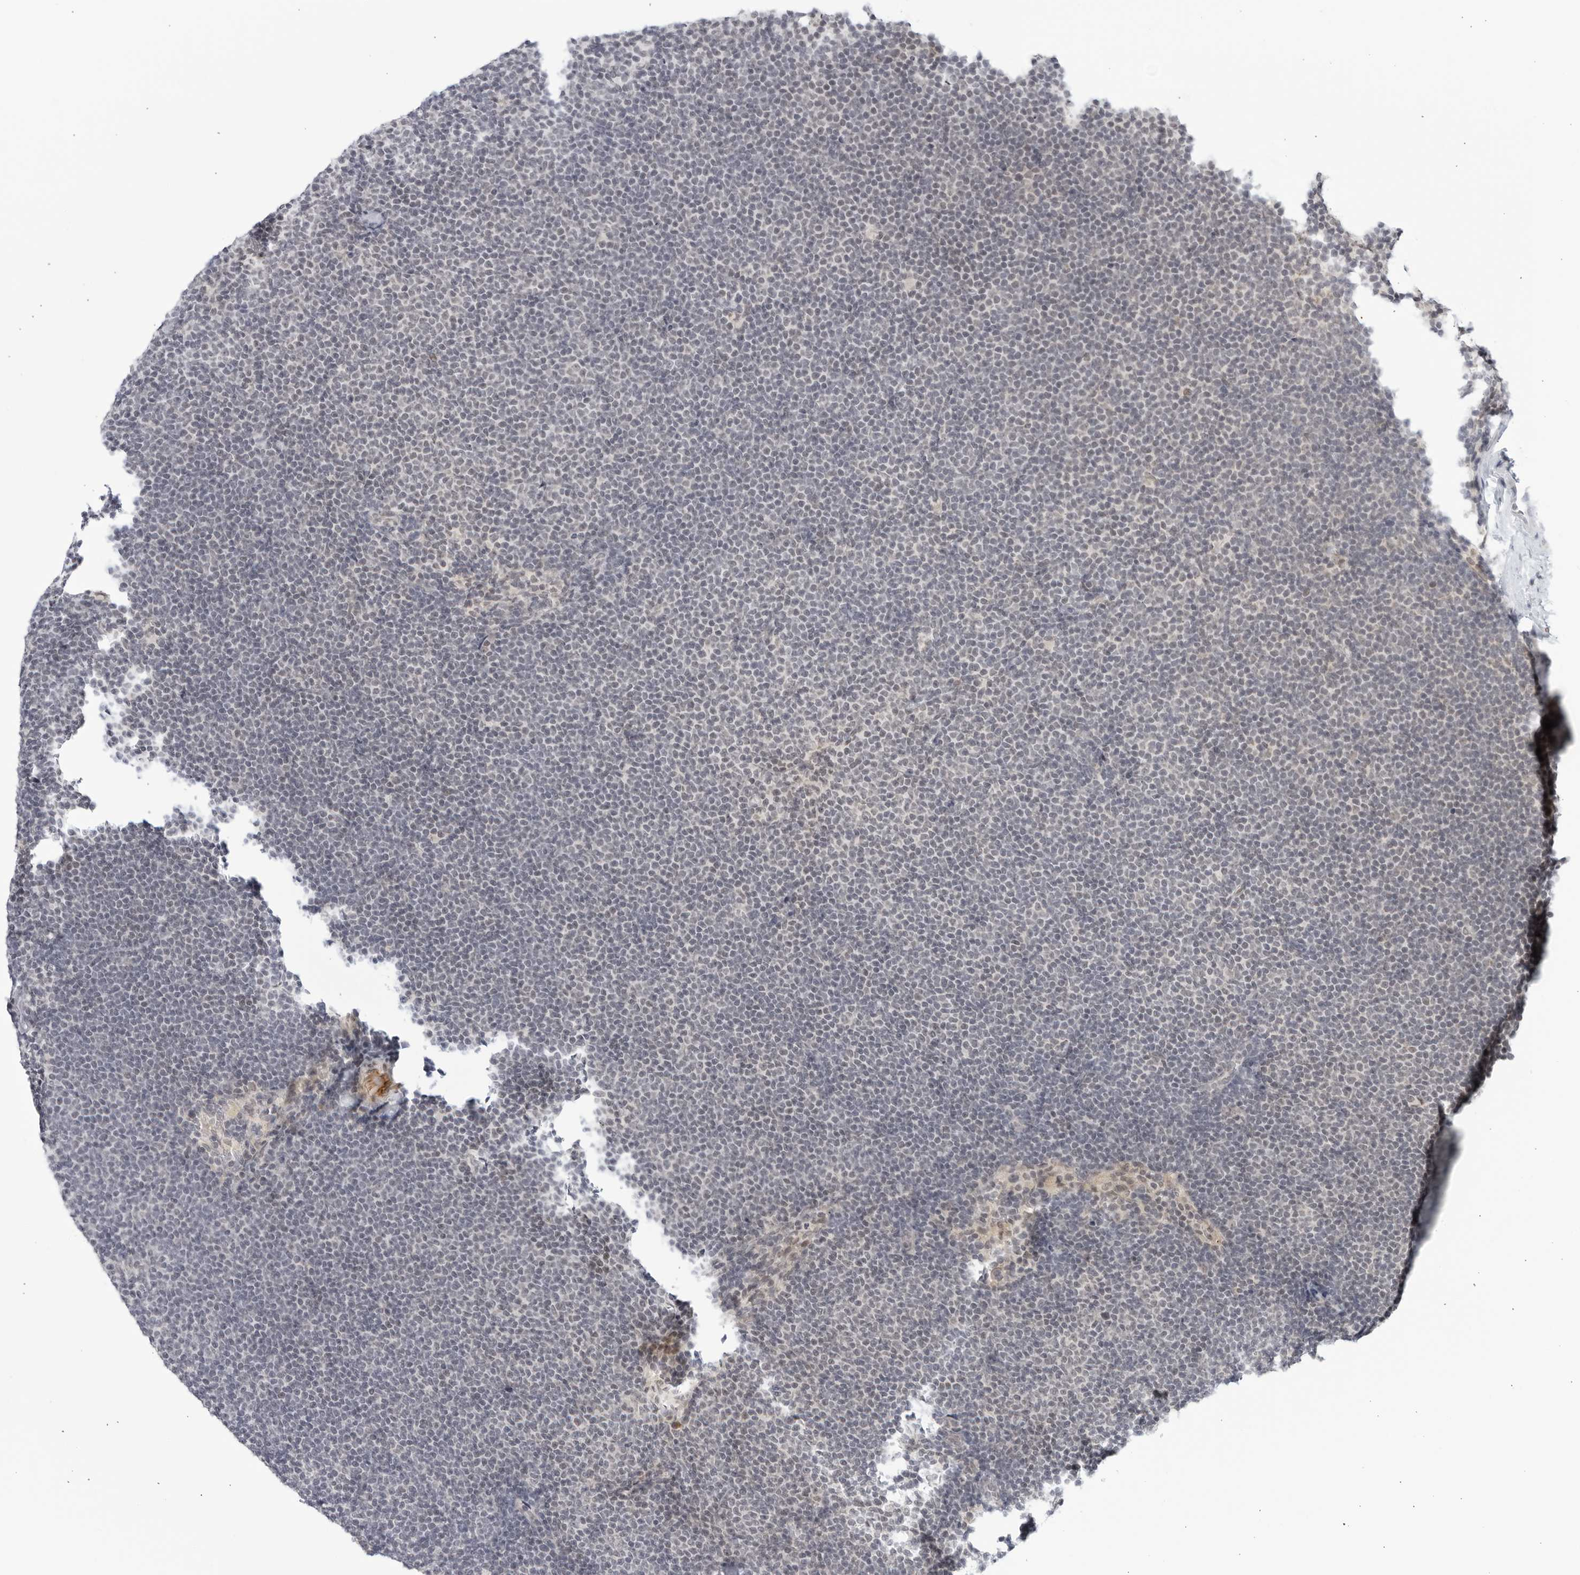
{"staining": {"intensity": "negative", "quantity": "none", "location": "none"}, "tissue": "lymphoma", "cell_type": "Tumor cells", "image_type": "cancer", "snomed": [{"axis": "morphology", "description": "Malignant lymphoma, non-Hodgkin's type, Low grade"}, {"axis": "topography", "description": "Lymph node"}], "caption": "There is no significant expression in tumor cells of low-grade malignant lymphoma, non-Hodgkin's type. The staining was performed using DAB to visualize the protein expression in brown, while the nuclei were stained in blue with hematoxylin (Magnification: 20x).", "gene": "WDTC1", "patient": {"sex": "female", "age": 53}}